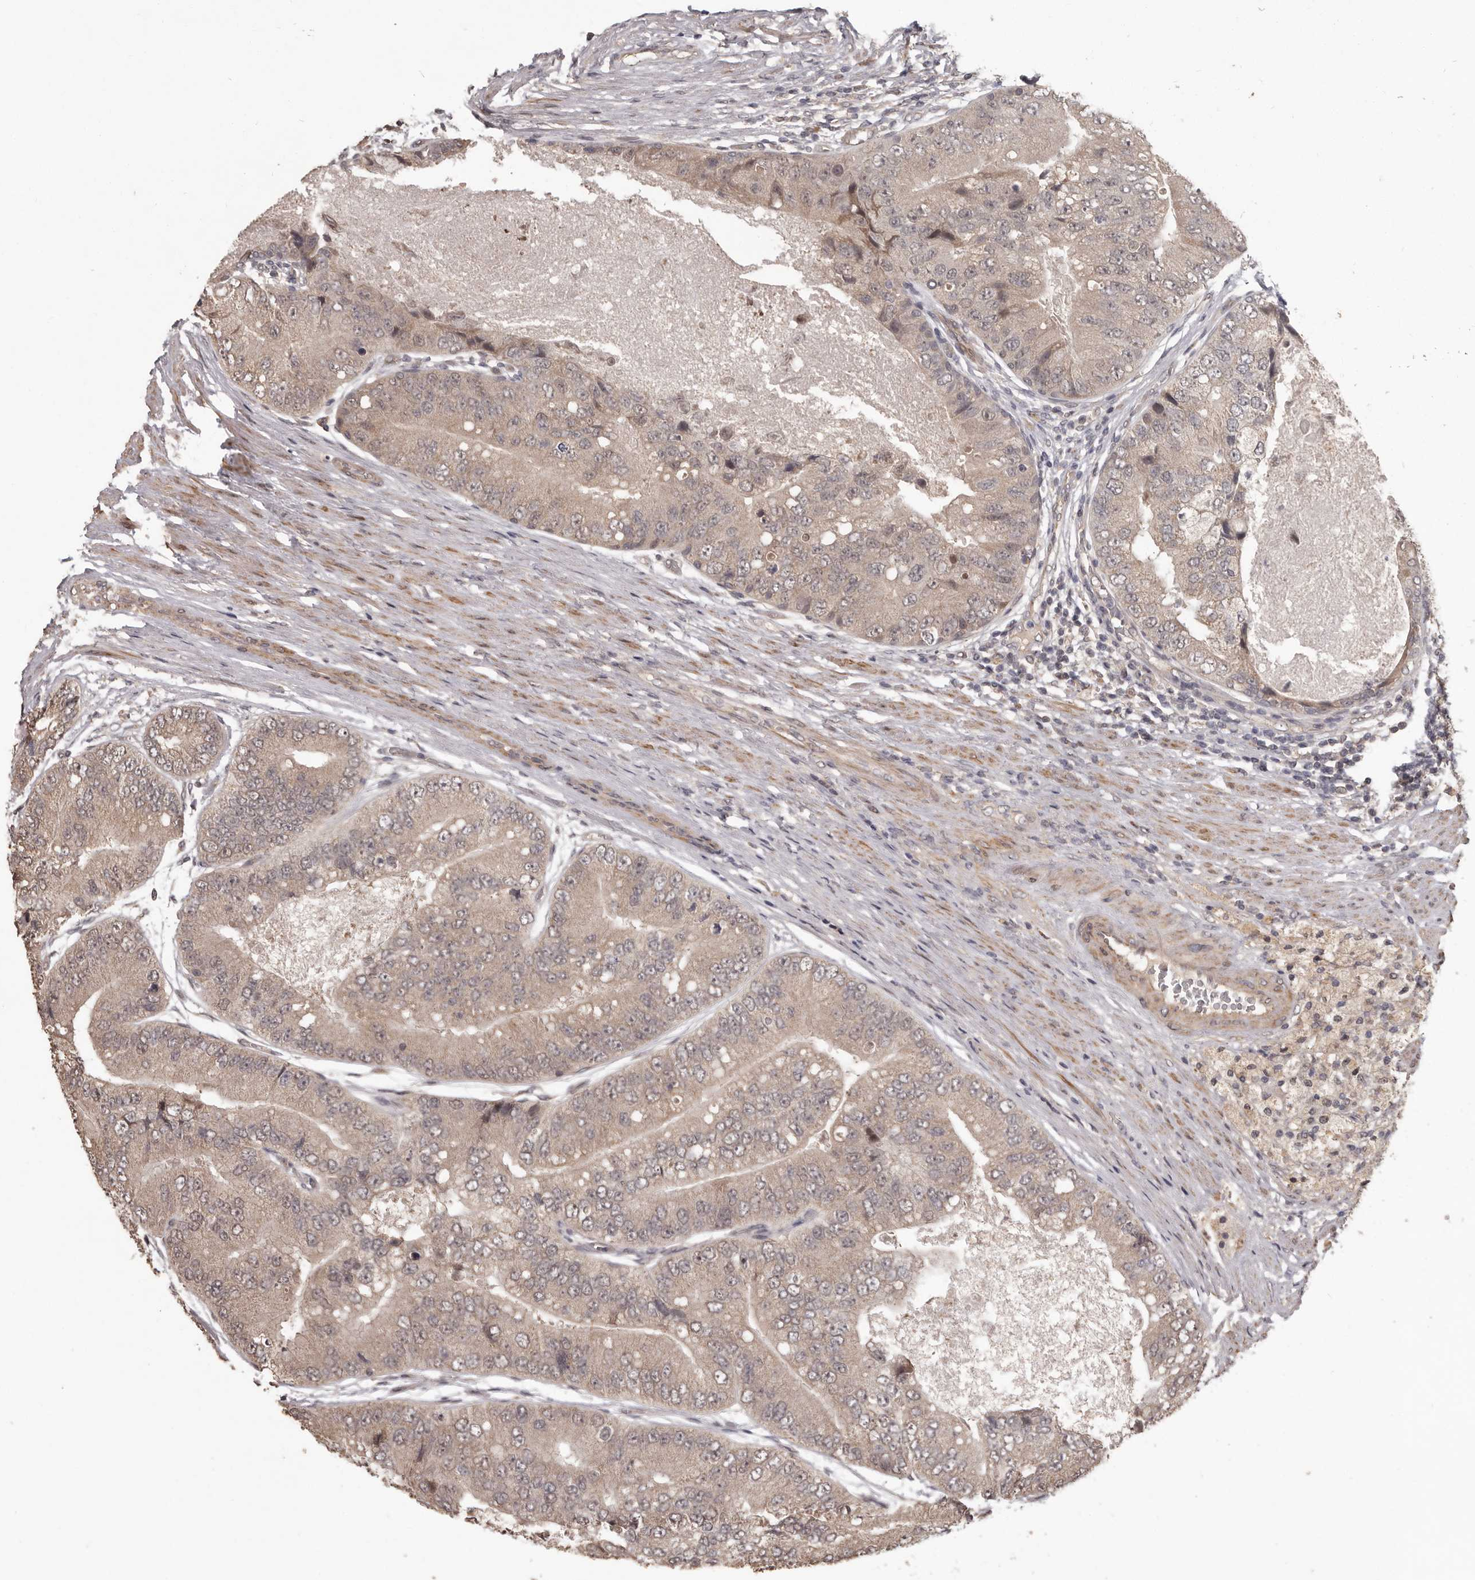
{"staining": {"intensity": "weak", "quantity": ">75%", "location": "cytoplasmic/membranous,nuclear"}, "tissue": "prostate cancer", "cell_type": "Tumor cells", "image_type": "cancer", "snomed": [{"axis": "morphology", "description": "Adenocarcinoma, High grade"}, {"axis": "topography", "description": "Prostate"}], "caption": "IHC (DAB) staining of prostate cancer displays weak cytoplasmic/membranous and nuclear protein staining in approximately >75% of tumor cells.", "gene": "ZFP14", "patient": {"sex": "male", "age": 70}}